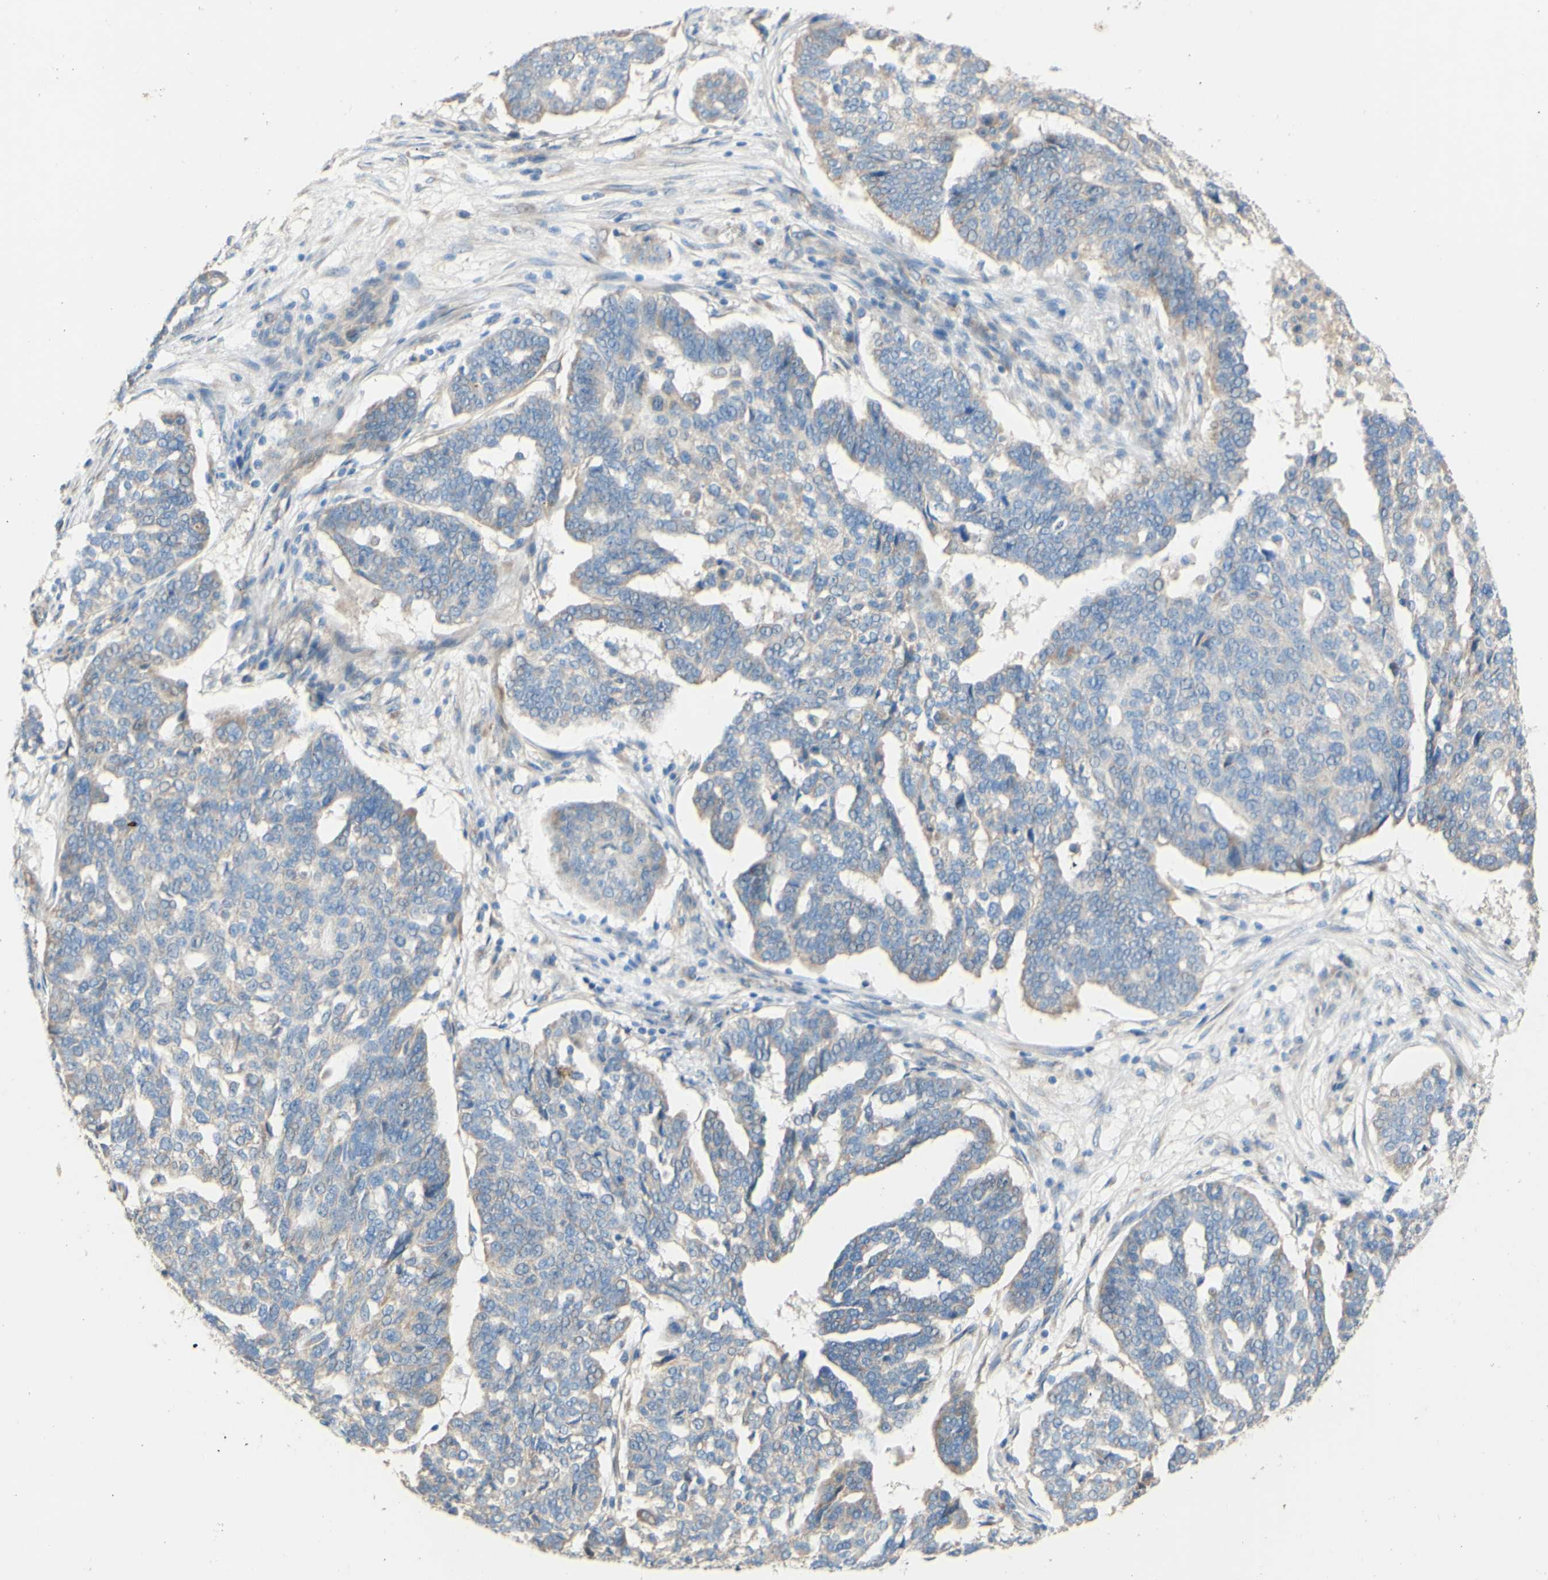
{"staining": {"intensity": "weak", "quantity": "<25%", "location": "cytoplasmic/membranous"}, "tissue": "ovarian cancer", "cell_type": "Tumor cells", "image_type": "cancer", "snomed": [{"axis": "morphology", "description": "Cystadenocarcinoma, serous, NOS"}, {"axis": "topography", "description": "Ovary"}], "caption": "Immunohistochemistry (IHC) of human ovarian cancer shows no positivity in tumor cells.", "gene": "DKK3", "patient": {"sex": "female", "age": 59}}